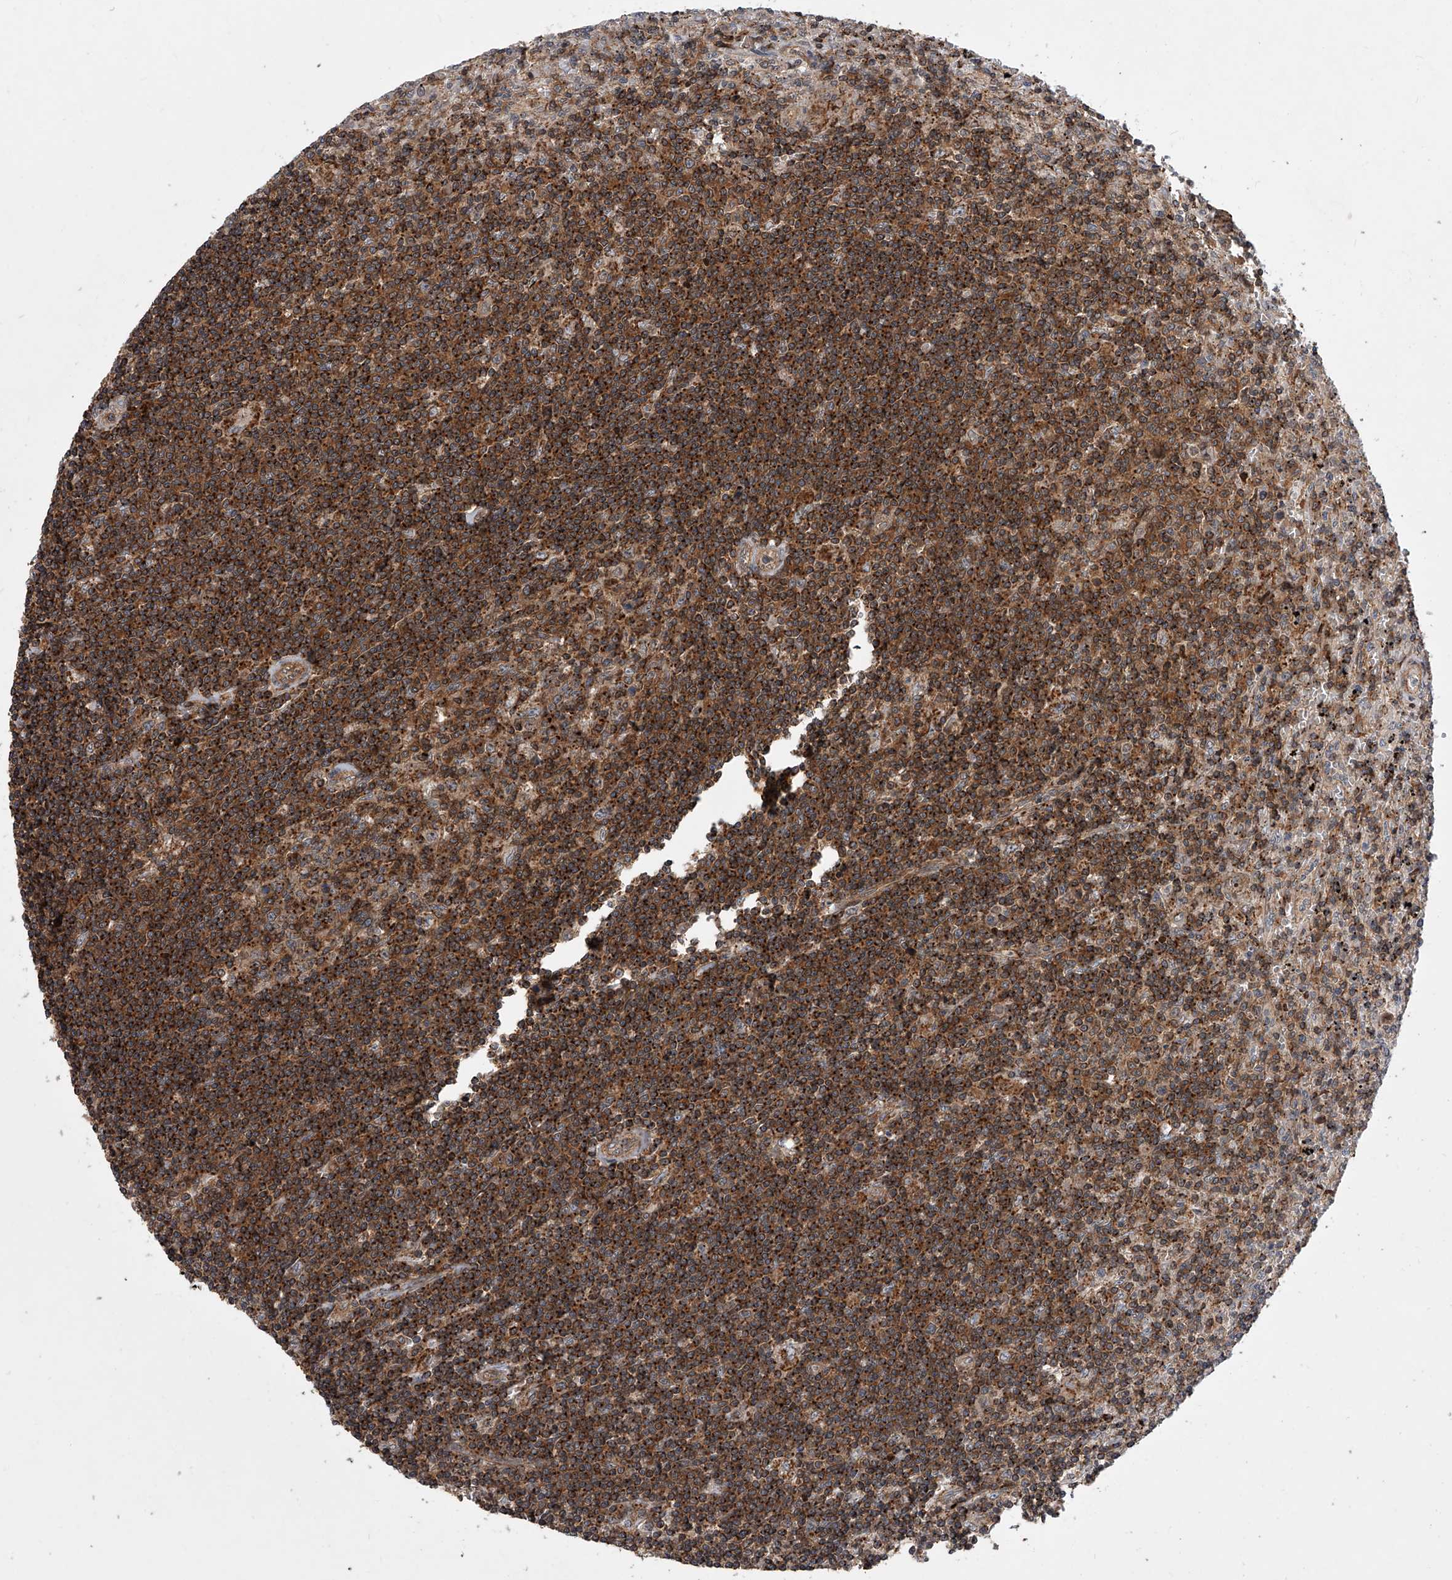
{"staining": {"intensity": "strong", "quantity": ">75%", "location": "cytoplasmic/membranous"}, "tissue": "lymphoma", "cell_type": "Tumor cells", "image_type": "cancer", "snomed": [{"axis": "morphology", "description": "Malignant lymphoma, non-Hodgkin's type, Low grade"}, {"axis": "topography", "description": "Spleen"}], "caption": "High-power microscopy captured an immunohistochemistry photomicrograph of lymphoma, revealing strong cytoplasmic/membranous expression in about >75% of tumor cells.", "gene": "USP47", "patient": {"sex": "male", "age": 76}}